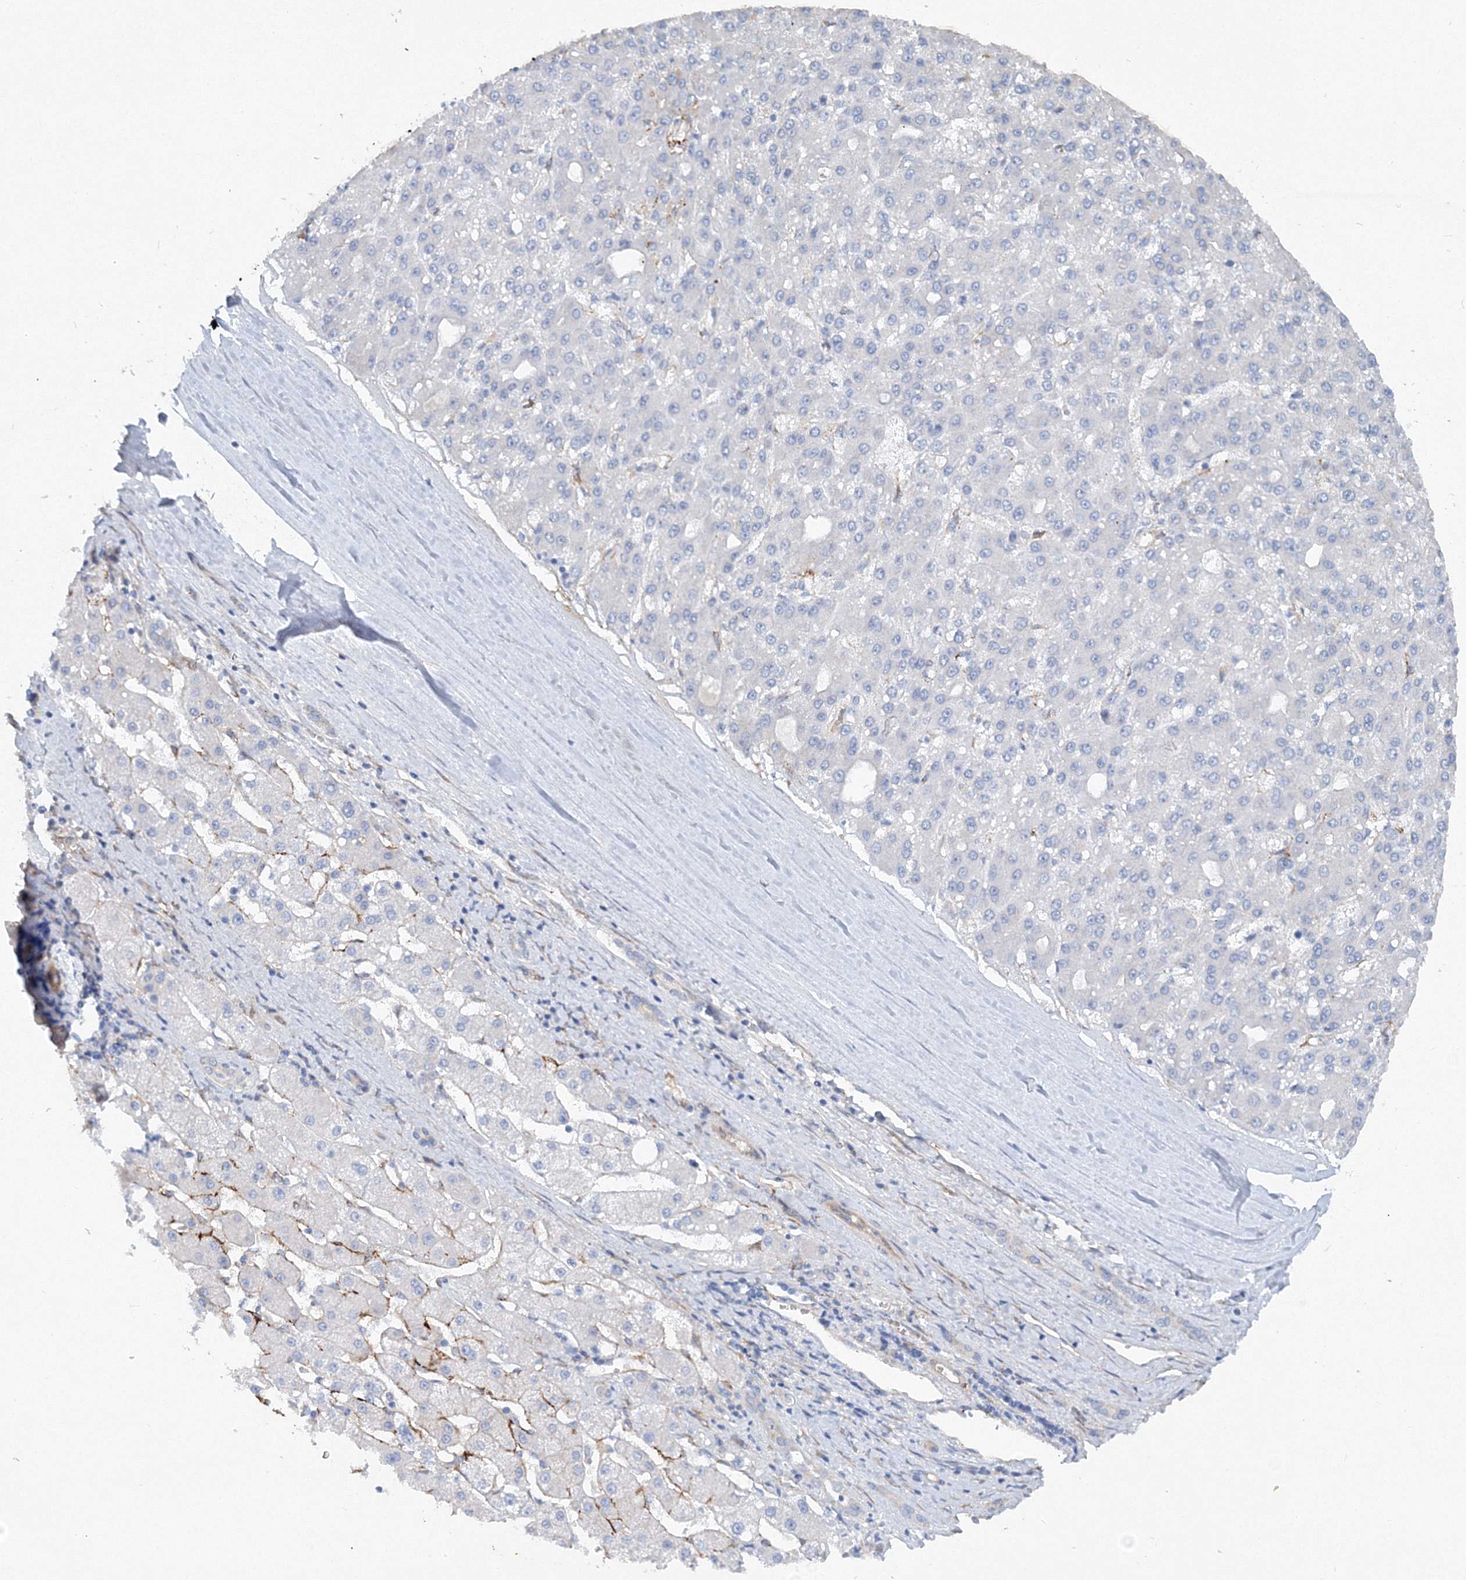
{"staining": {"intensity": "negative", "quantity": "none", "location": "none"}, "tissue": "liver cancer", "cell_type": "Tumor cells", "image_type": "cancer", "snomed": [{"axis": "morphology", "description": "Carcinoma, Hepatocellular, NOS"}, {"axis": "topography", "description": "Liver"}], "caption": "An immunohistochemistry histopathology image of hepatocellular carcinoma (liver) is shown. There is no staining in tumor cells of hepatocellular carcinoma (liver).", "gene": "TANC1", "patient": {"sex": "male", "age": 67}}